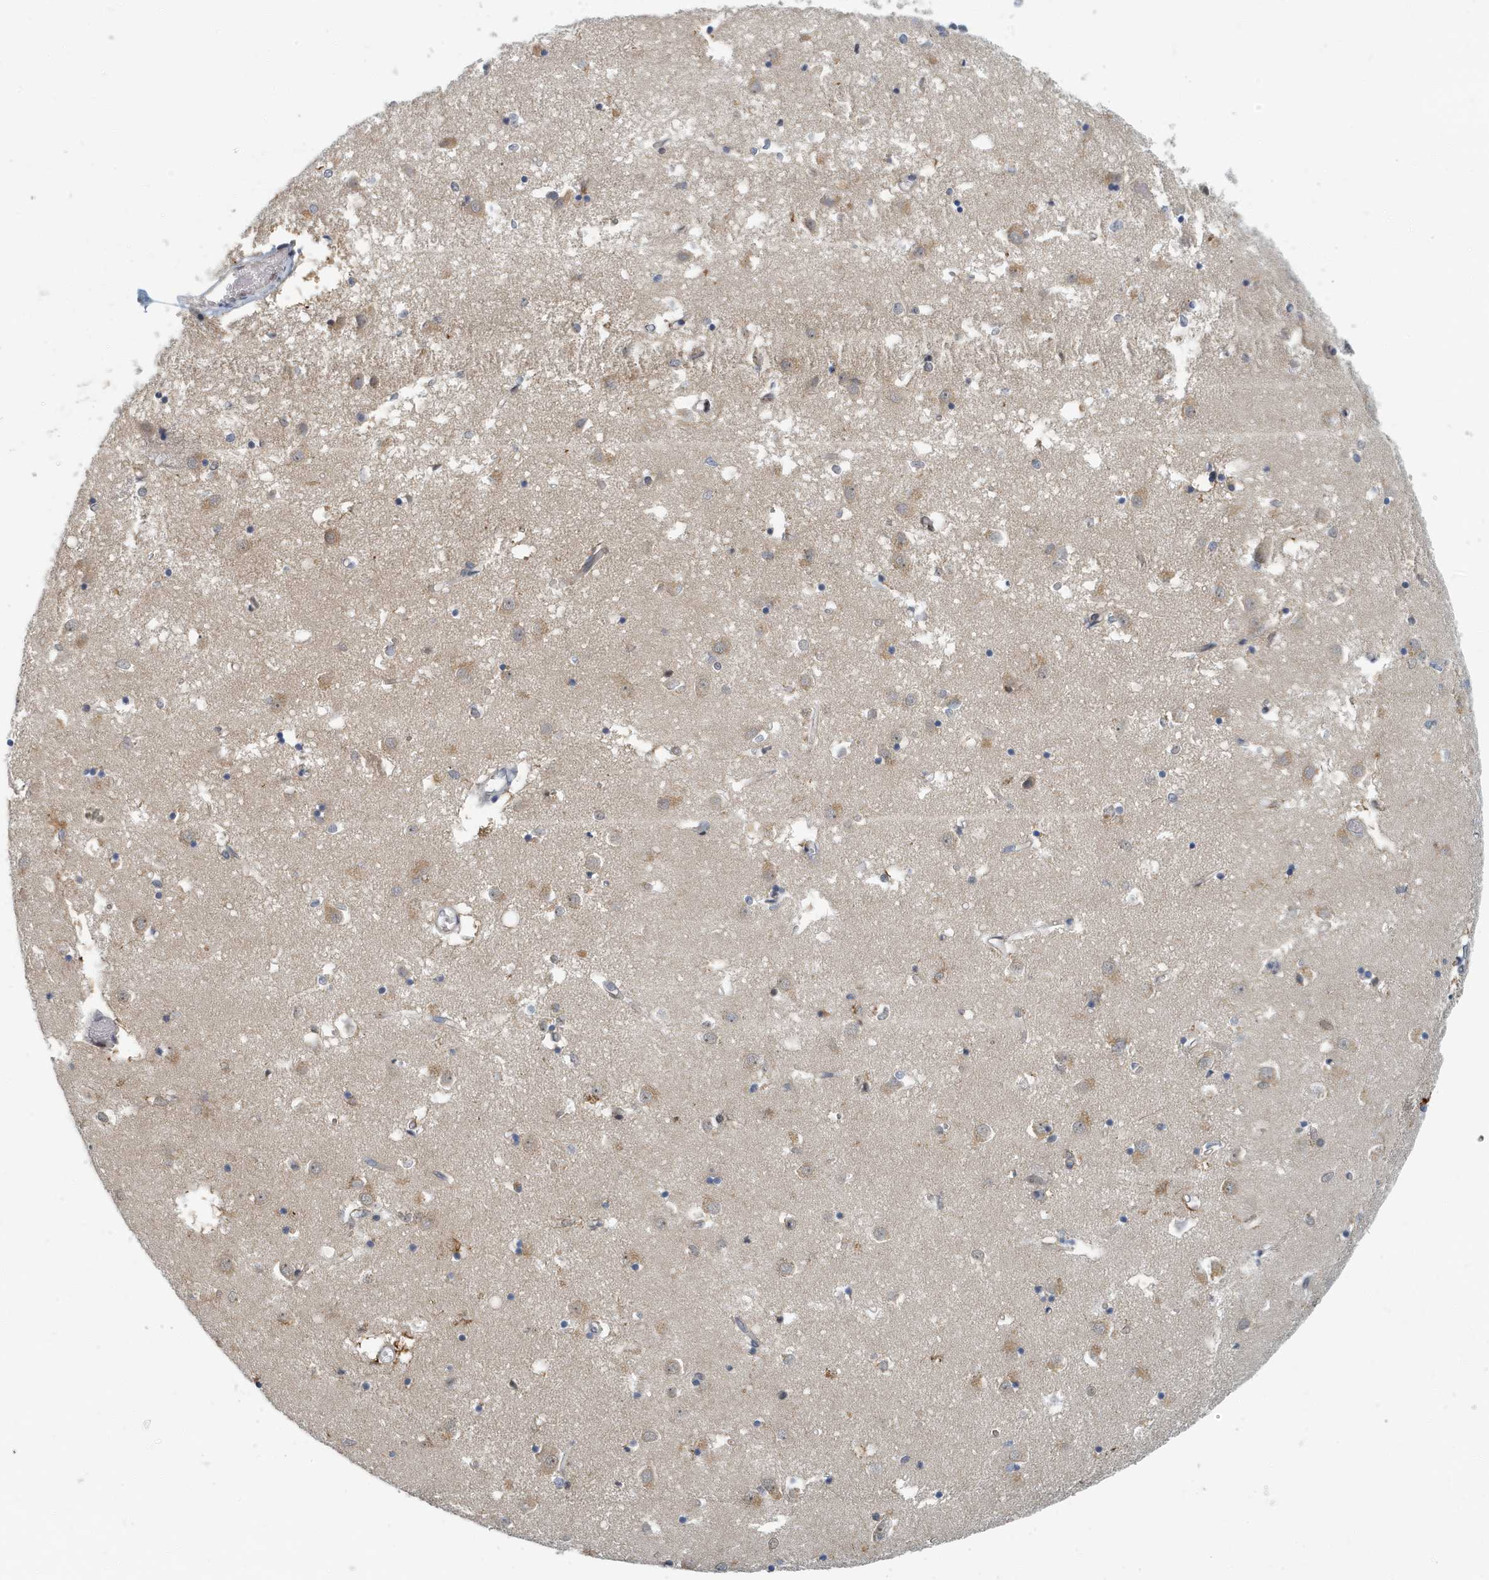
{"staining": {"intensity": "weak", "quantity": "25%-75%", "location": "nuclear"}, "tissue": "caudate", "cell_type": "Glial cells", "image_type": "normal", "snomed": [{"axis": "morphology", "description": "Normal tissue, NOS"}, {"axis": "topography", "description": "Lateral ventricle wall"}], "caption": "An immunohistochemistry photomicrograph of unremarkable tissue is shown. Protein staining in brown labels weak nuclear positivity in caudate within glial cells.", "gene": "KIF15", "patient": {"sex": "male", "age": 70}}